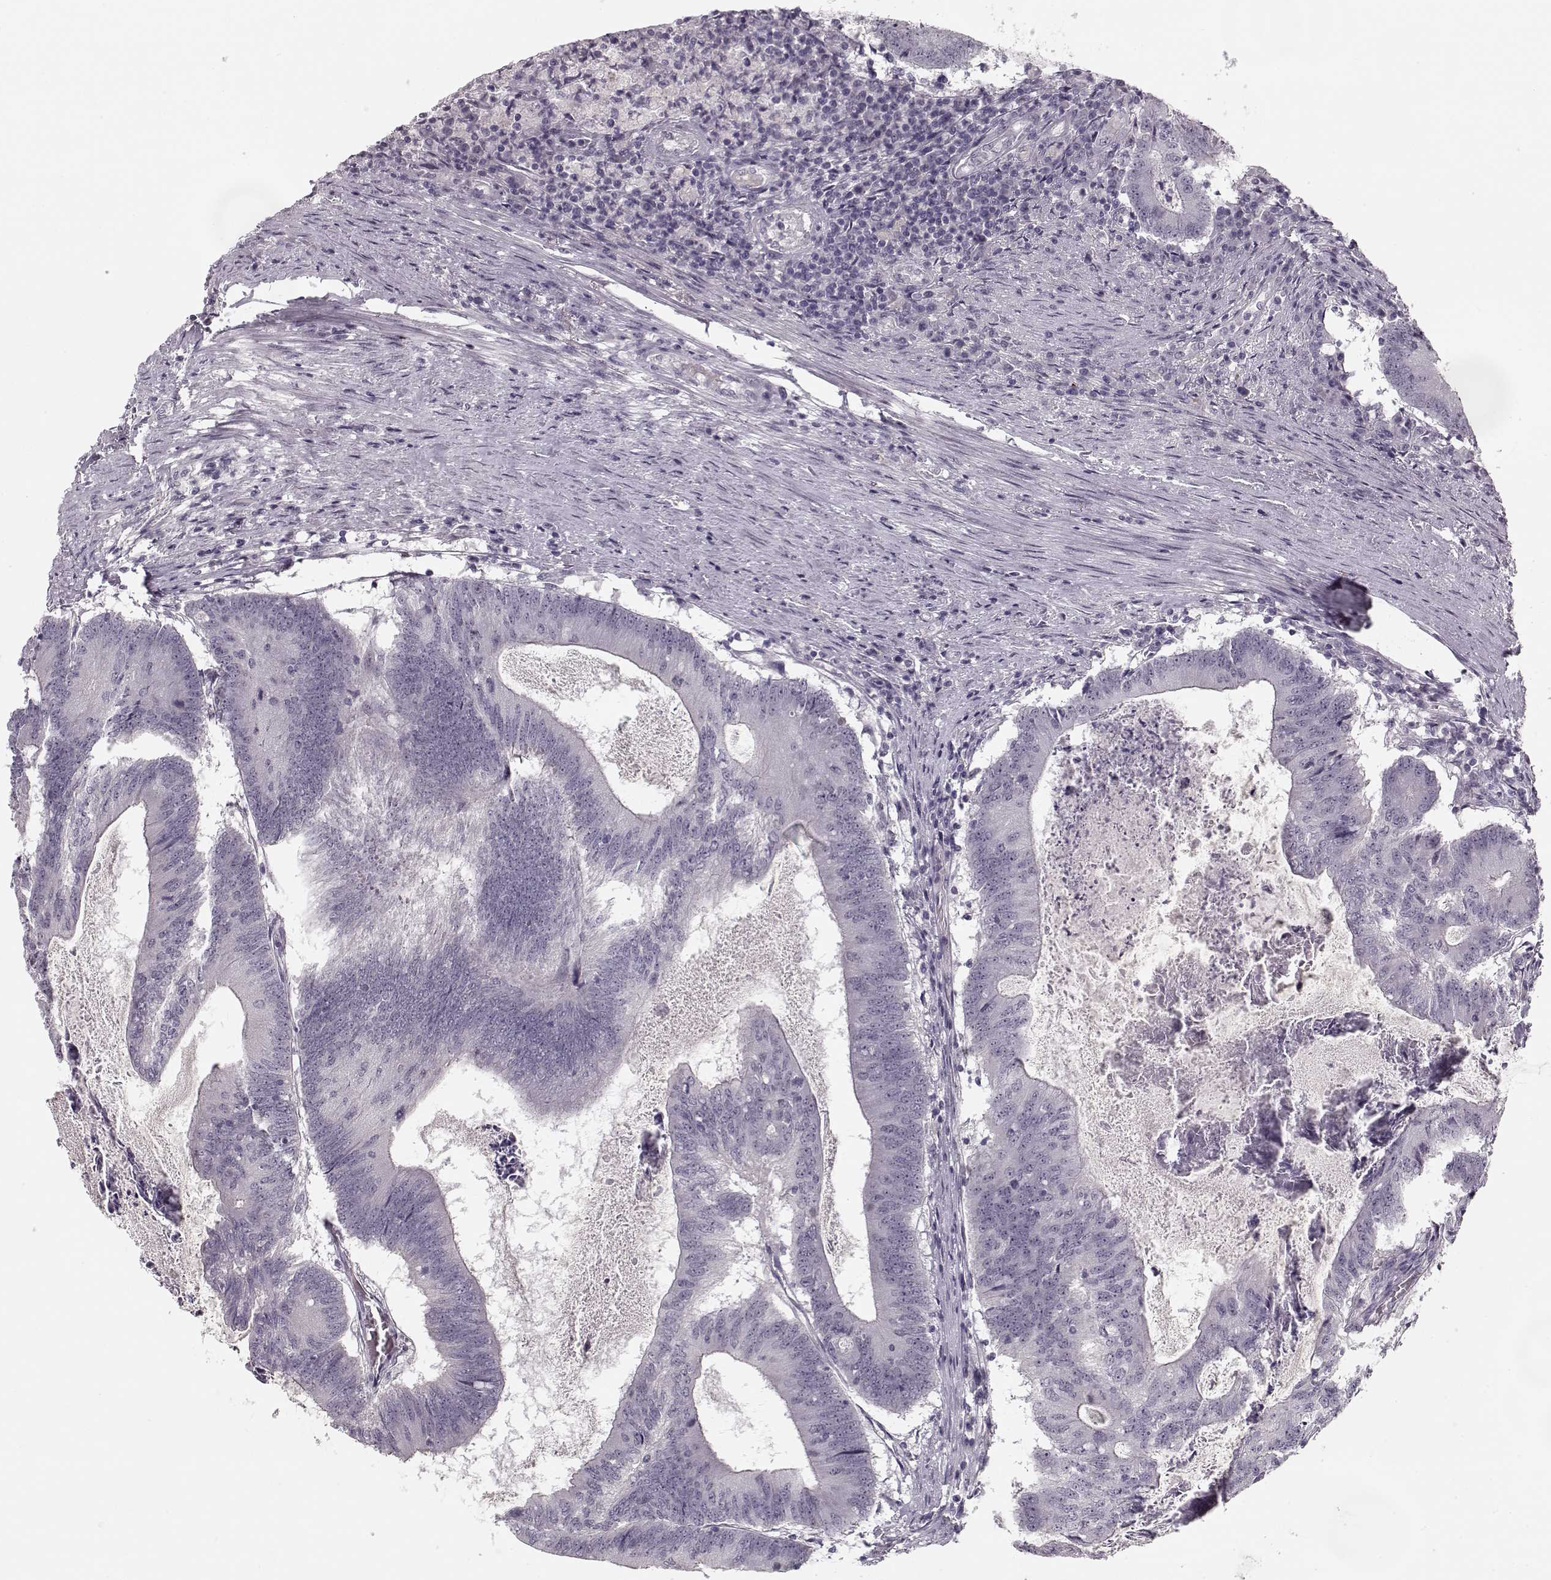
{"staining": {"intensity": "negative", "quantity": "none", "location": "none"}, "tissue": "colorectal cancer", "cell_type": "Tumor cells", "image_type": "cancer", "snomed": [{"axis": "morphology", "description": "Adenocarcinoma, NOS"}, {"axis": "topography", "description": "Colon"}], "caption": "Colorectal cancer stained for a protein using immunohistochemistry reveals no staining tumor cells.", "gene": "DNAI3", "patient": {"sex": "female", "age": 70}}